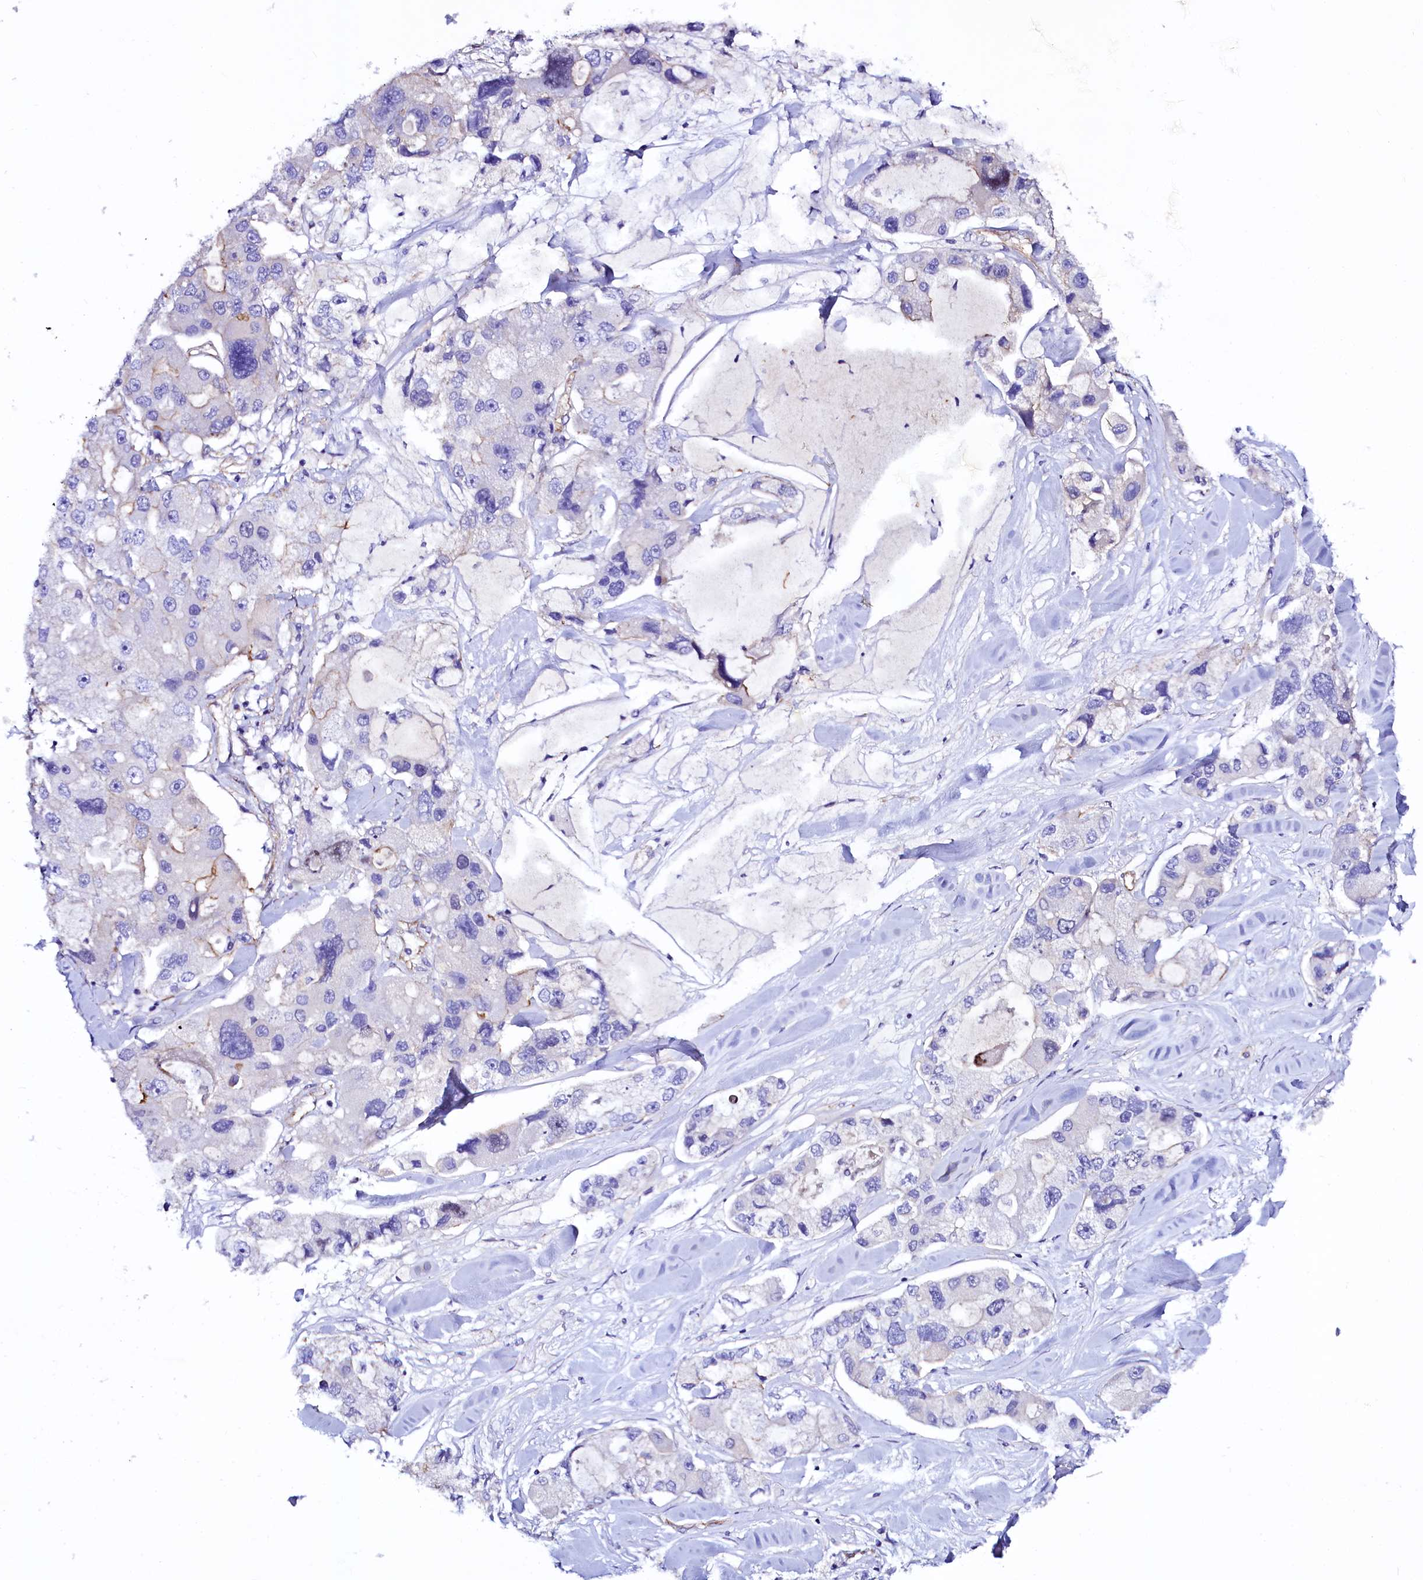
{"staining": {"intensity": "negative", "quantity": "none", "location": "none"}, "tissue": "lung cancer", "cell_type": "Tumor cells", "image_type": "cancer", "snomed": [{"axis": "morphology", "description": "Adenocarcinoma, NOS"}, {"axis": "topography", "description": "Lung"}], "caption": "An image of lung cancer stained for a protein reveals no brown staining in tumor cells. Brightfield microscopy of immunohistochemistry stained with DAB (brown) and hematoxylin (blue), captured at high magnification.", "gene": "SLF1", "patient": {"sex": "female", "age": 54}}